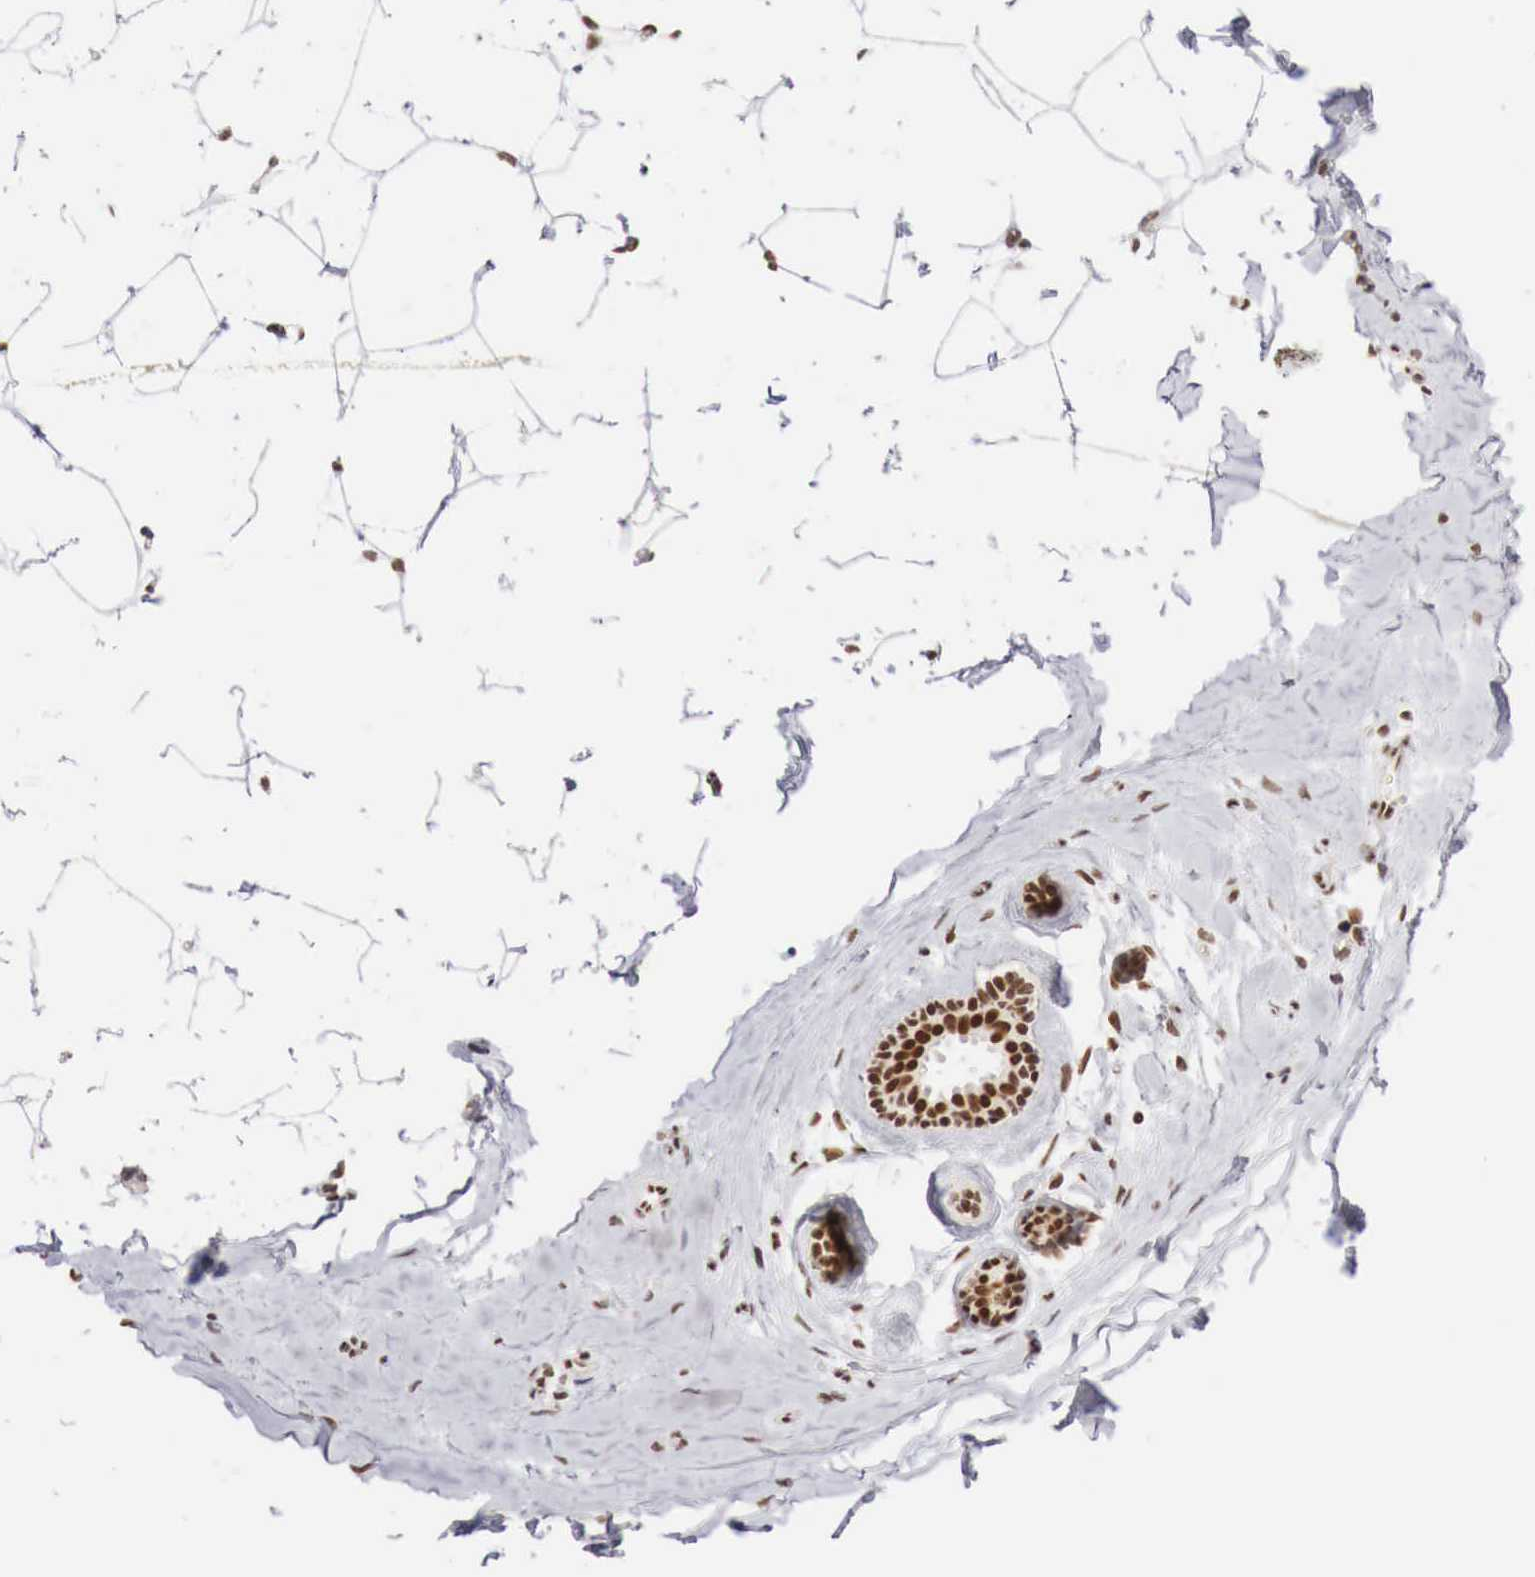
{"staining": {"intensity": "moderate", "quantity": ">75%", "location": "nuclear"}, "tissue": "adipose tissue", "cell_type": "Adipocytes", "image_type": "normal", "snomed": [{"axis": "morphology", "description": "Normal tissue, NOS"}, {"axis": "topography", "description": "Breast"}], "caption": "An IHC image of benign tissue is shown. Protein staining in brown labels moderate nuclear positivity in adipose tissue within adipocytes.", "gene": "PHF14", "patient": {"sex": "female", "age": 45}}